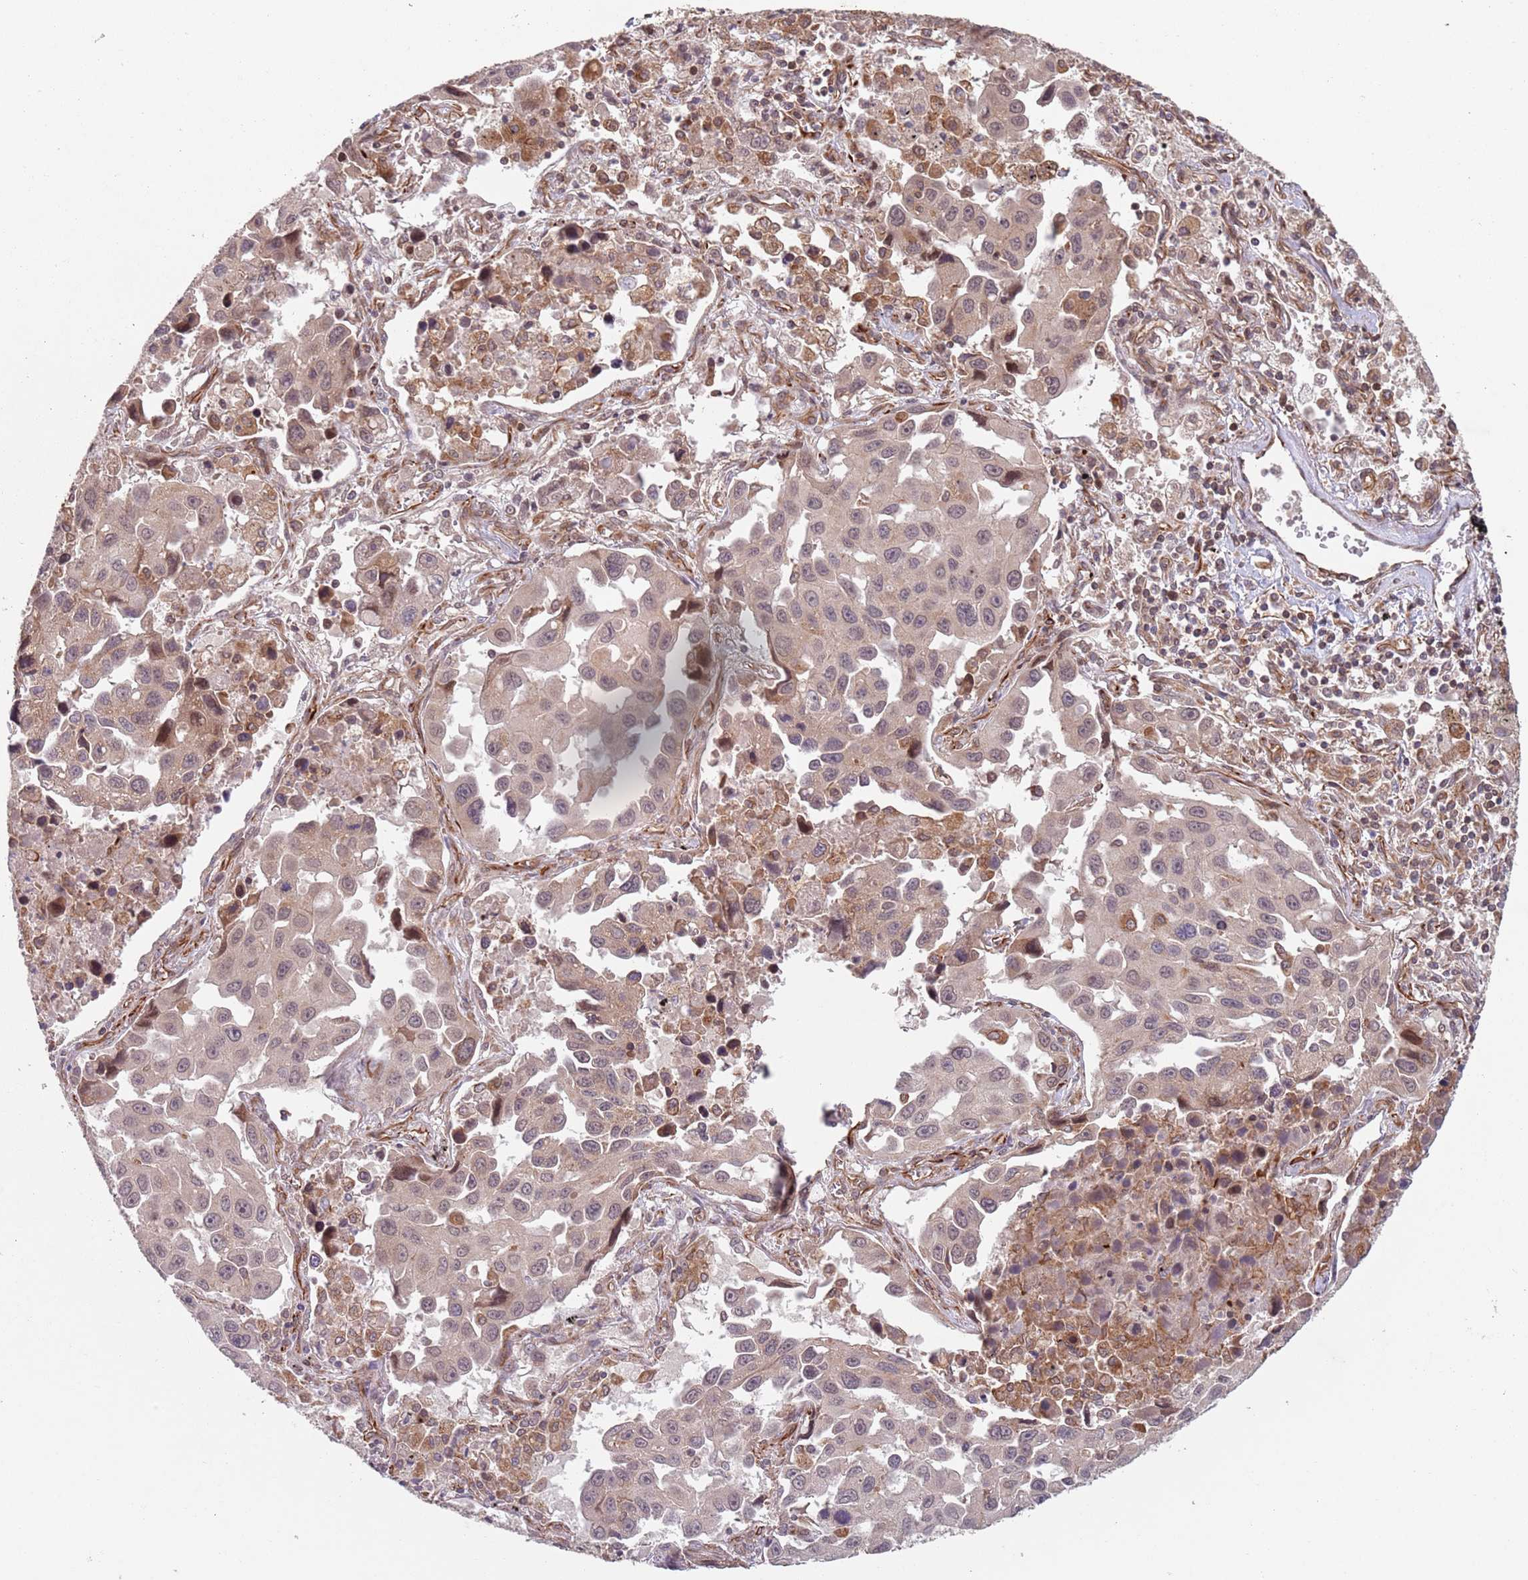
{"staining": {"intensity": "weak", "quantity": ">75%", "location": "cytoplasmic/membranous,nuclear"}, "tissue": "lung cancer", "cell_type": "Tumor cells", "image_type": "cancer", "snomed": [{"axis": "morphology", "description": "Adenocarcinoma, NOS"}, {"axis": "topography", "description": "Lung"}], "caption": "Protein staining of lung cancer tissue reveals weak cytoplasmic/membranous and nuclear positivity in about >75% of tumor cells.", "gene": "CHD9", "patient": {"sex": "male", "age": 66}}